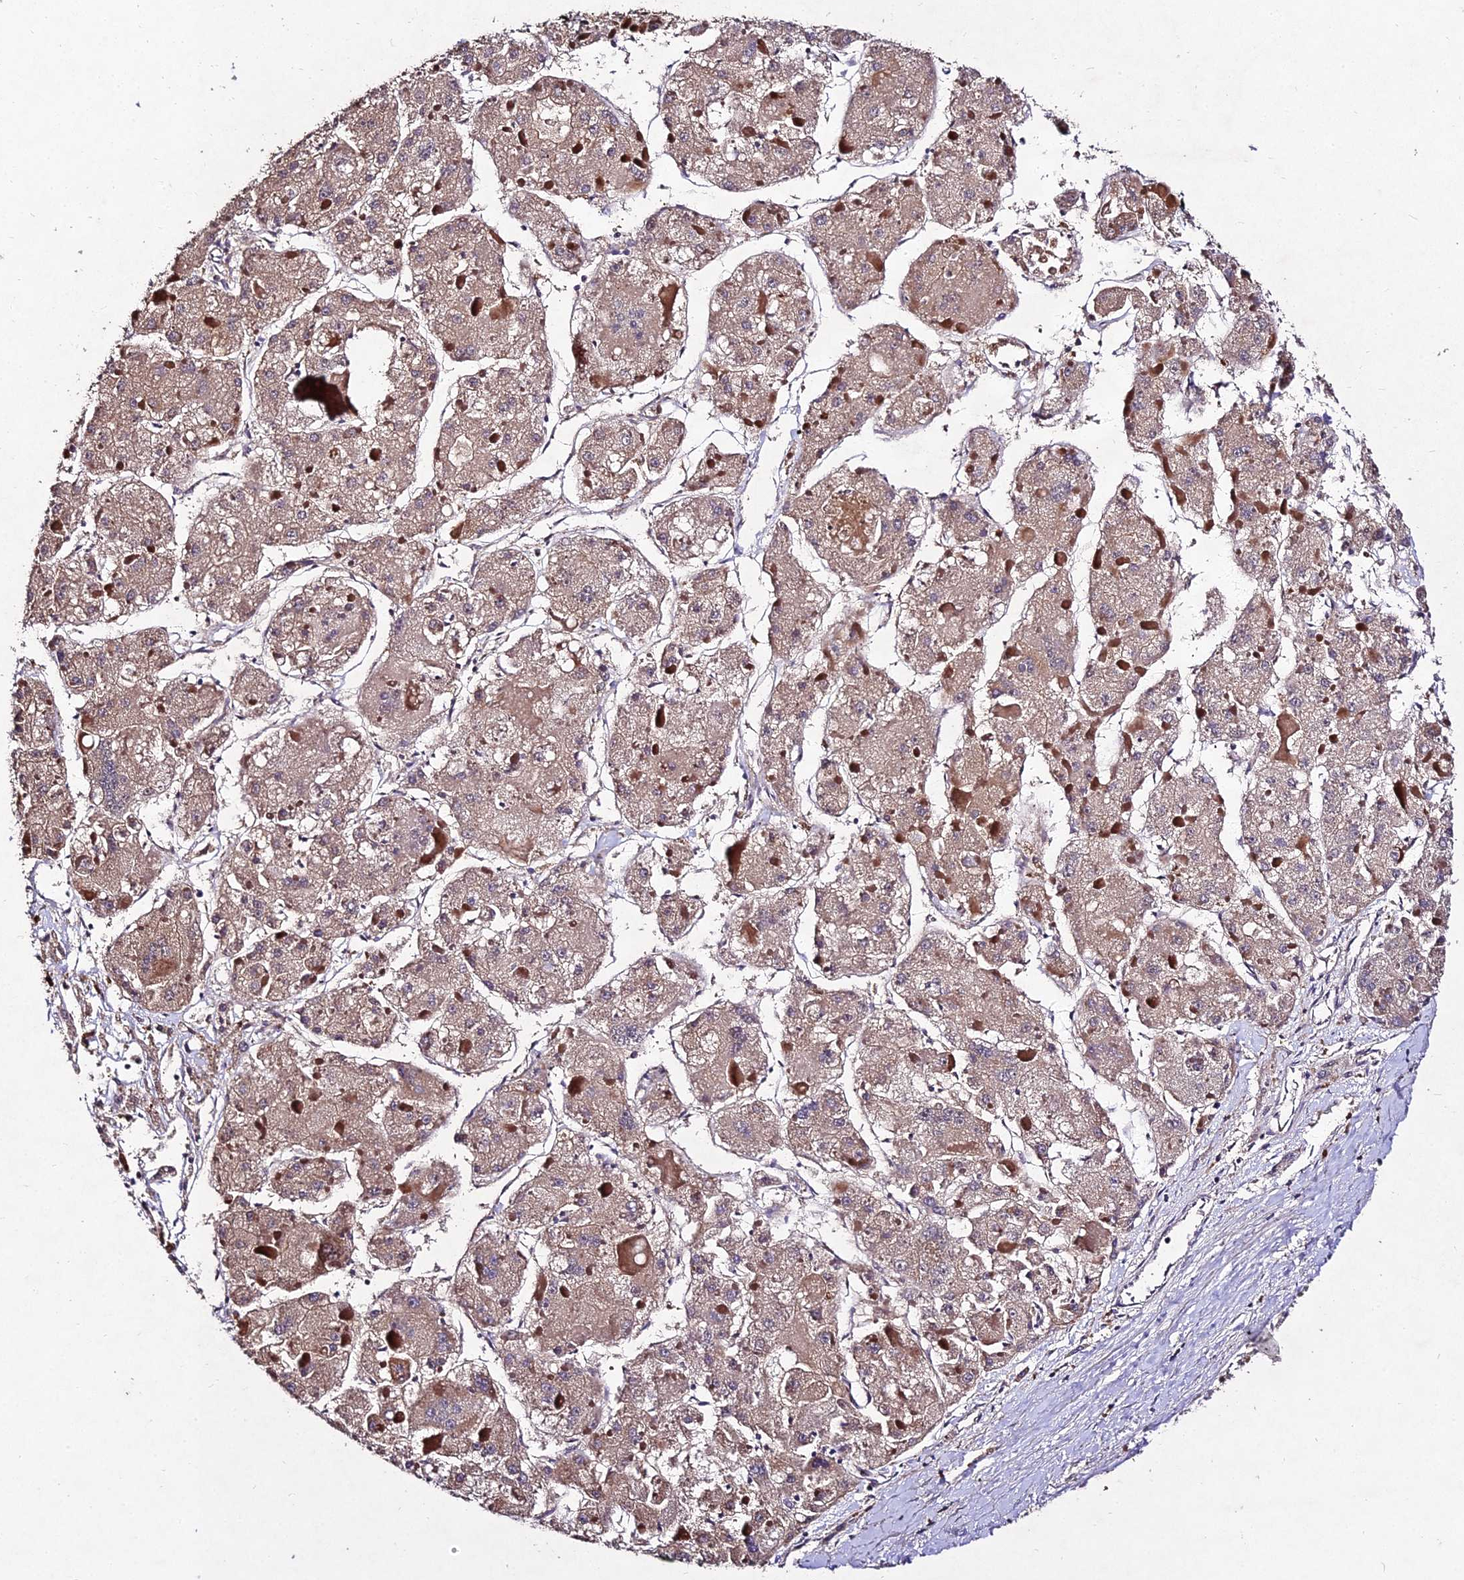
{"staining": {"intensity": "weak", "quantity": ">75%", "location": "cytoplasmic/membranous"}, "tissue": "liver cancer", "cell_type": "Tumor cells", "image_type": "cancer", "snomed": [{"axis": "morphology", "description": "Carcinoma, Hepatocellular, NOS"}, {"axis": "topography", "description": "Liver"}], "caption": "Liver cancer stained with a brown dye displays weak cytoplasmic/membranous positive expression in about >75% of tumor cells.", "gene": "AP3M2", "patient": {"sex": "female", "age": 73}}